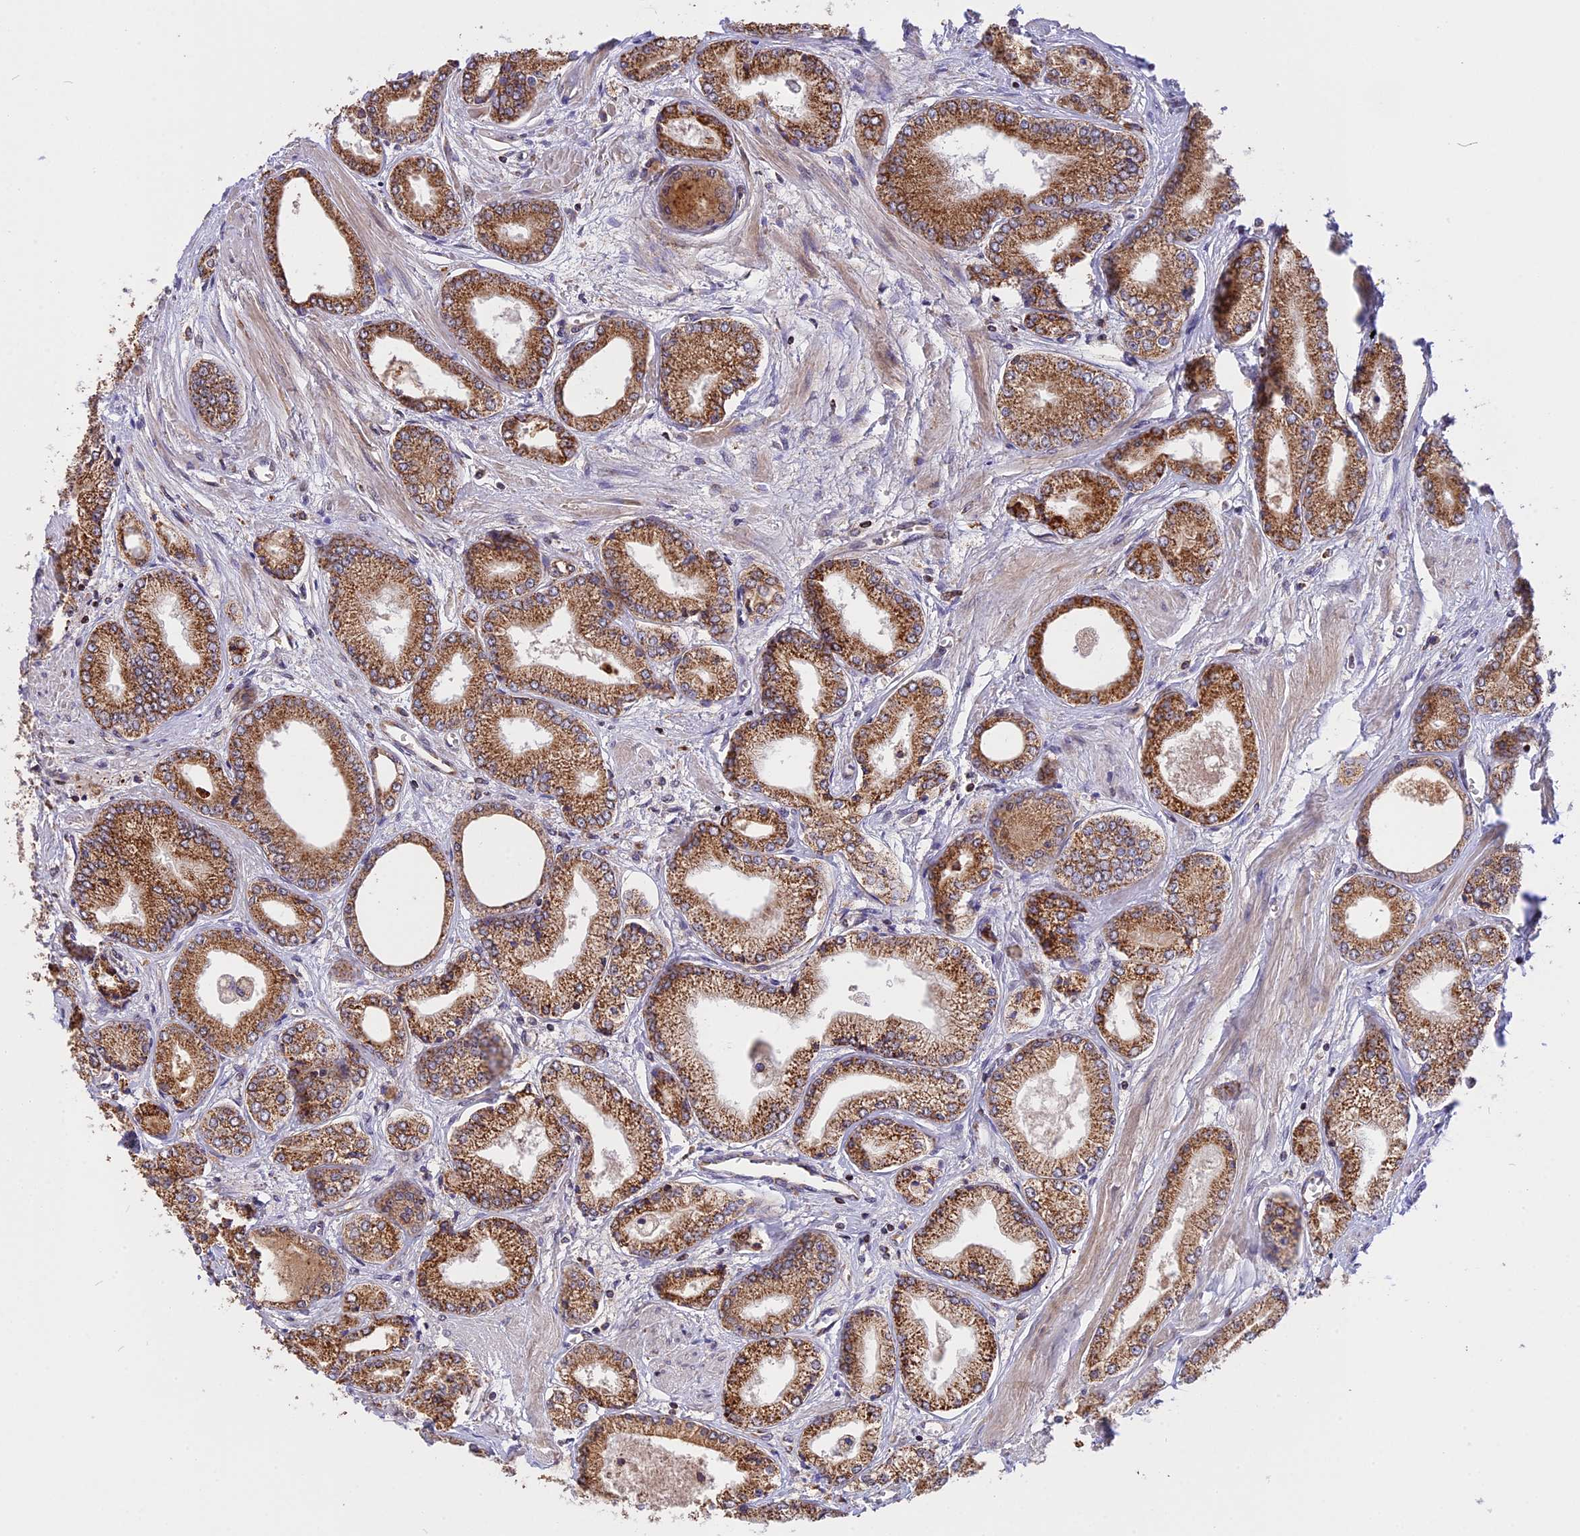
{"staining": {"intensity": "moderate", "quantity": ">75%", "location": "cytoplasmic/membranous"}, "tissue": "prostate cancer", "cell_type": "Tumor cells", "image_type": "cancer", "snomed": [{"axis": "morphology", "description": "Adenocarcinoma, Low grade"}, {"axis": "topography", "description": "Prostate"}], "caption": "A brown stain labels moderate cytoplasmic/membranous positivity of a protein in human prostate cancer tumor cells. The protein is shown in brown color, while the nuclei are stained blue.", "gene": "RERGL", "patient": {"sex": "male", "age": 60}}